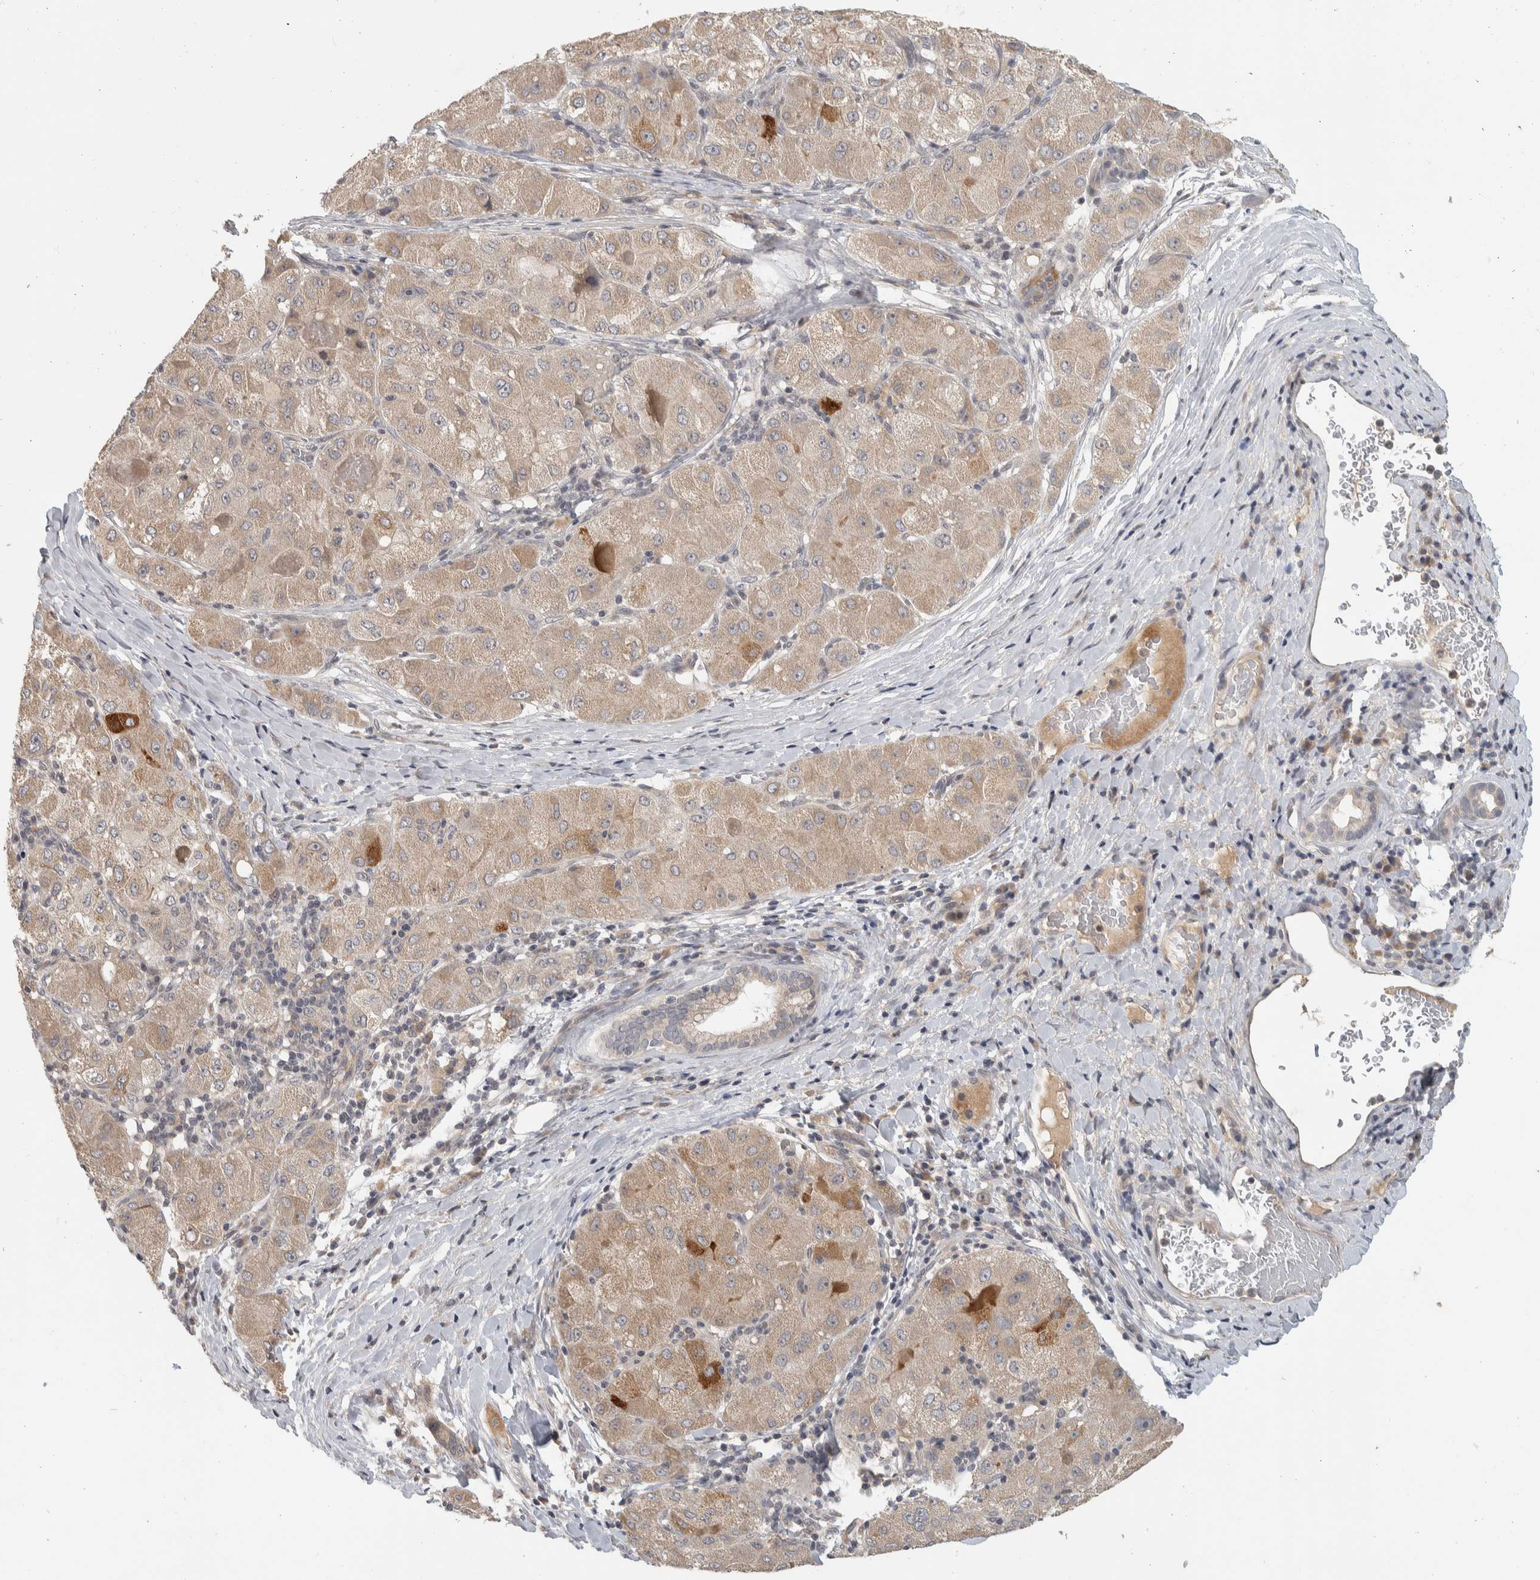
{"staining": {"intensity": "weak", "quantity": ">75%", "location": "cytoplasmic/membranous"}, "tissue": "liver cancer", "cell_type": "Tumor cells", "image_type": "cancer", "snomed": [{"axis": "morphology", "description": "Carcinoma, Hepatocellular, NOS"}, {"axis": "topography", "description": "Liver"}], "caption": "Protein expression analysis of human liver cancer (hepatocellular carcinoma) reveals weak cytoplasmic/membranous expression in approximately >75% of tumor cells. (brown staining indicates protein expression, while blue staining denotes nuclei).", "gene": "AFP", "patient": {"sex": "male", "age": 80}}